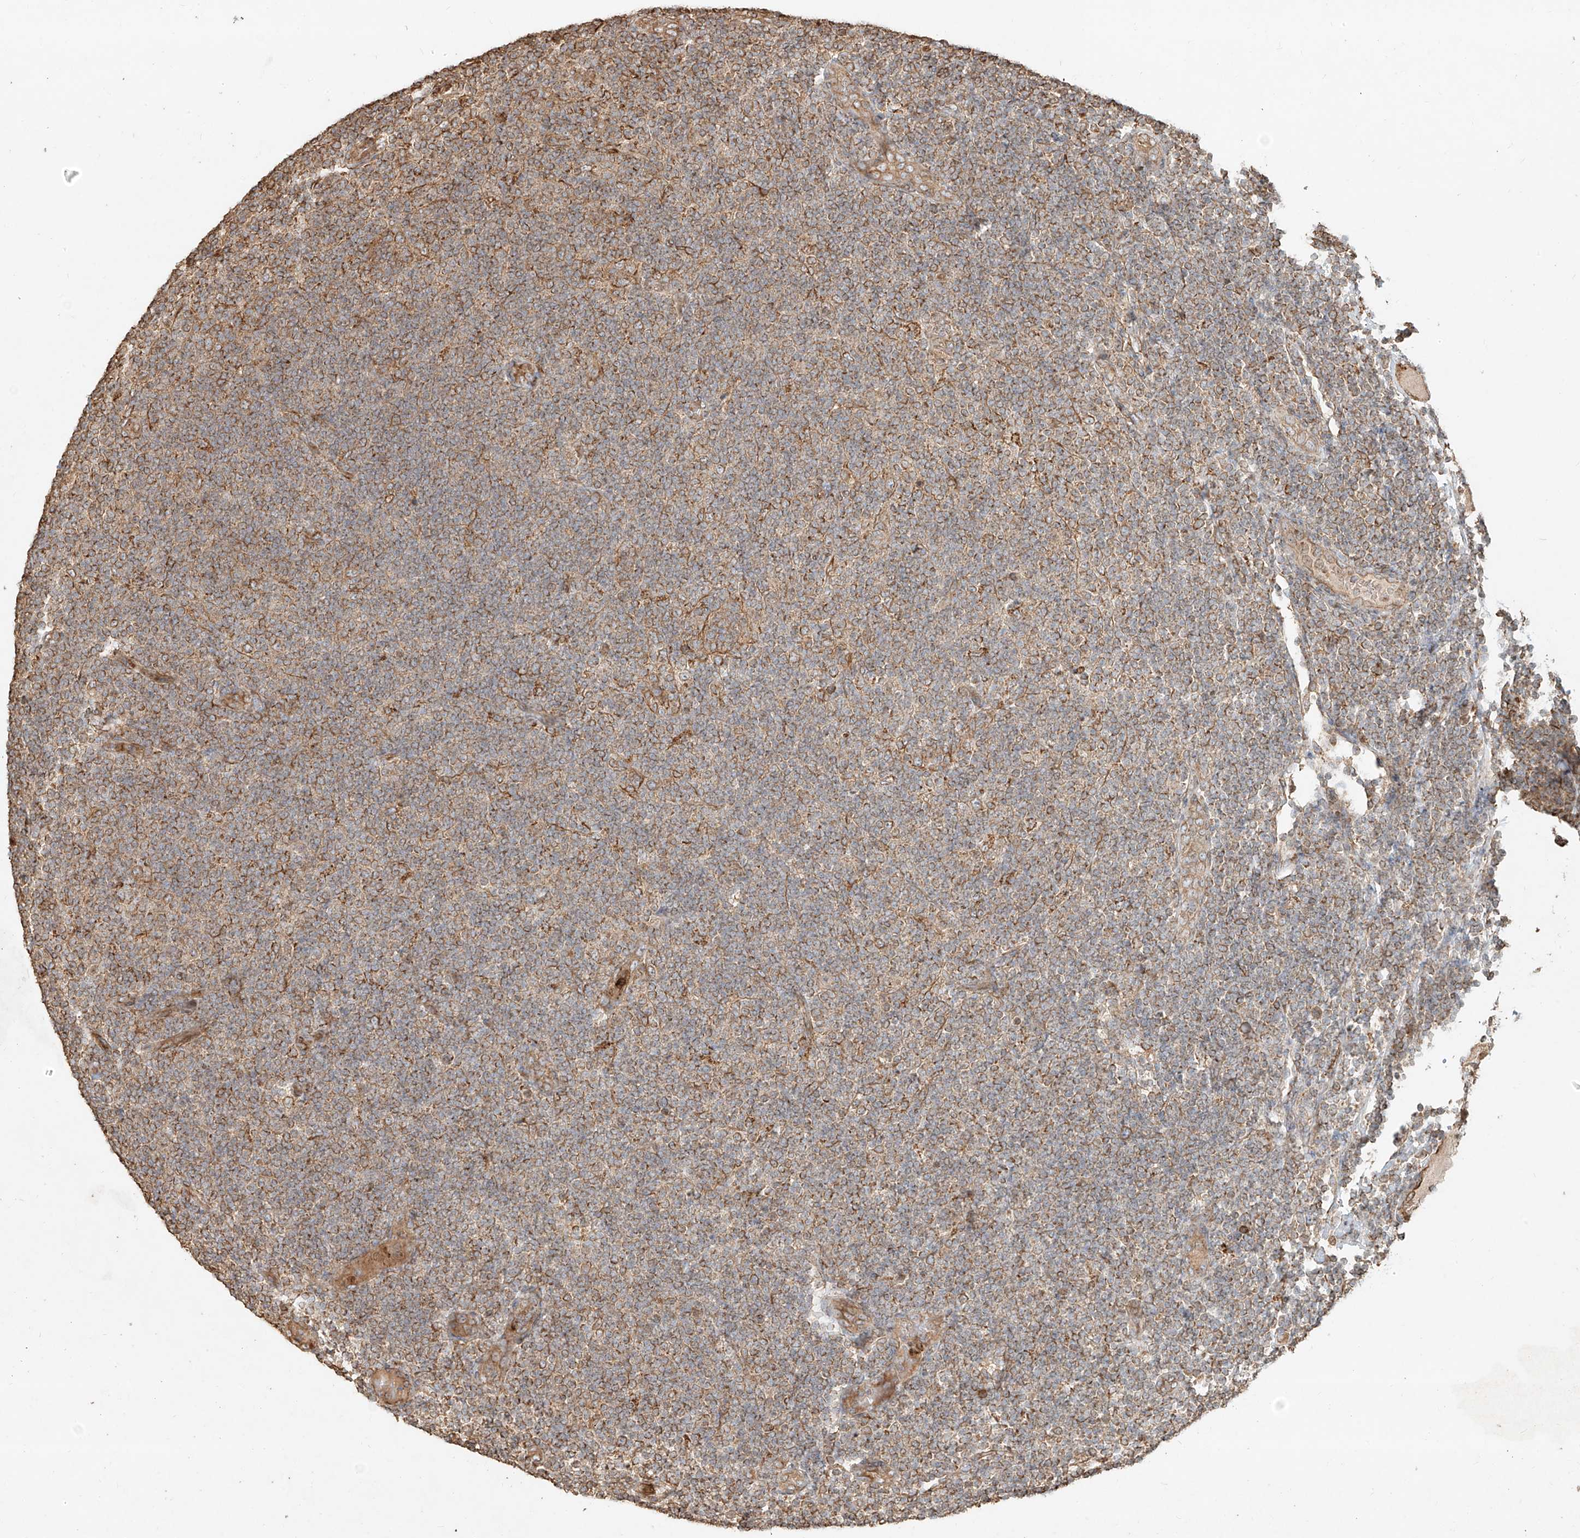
{"staining": {"intensity": "moderate", "quantity": ">75%", "location": "cytoplasmic/membranous"}, "tissue": "lymphoma", "cell_type": "Tumor cells", "image_type": "cancer", "snomed": [{"axis": "morphology", "description": "Malignant lymphoma, non-Hodgkin's type, Low grade"}, {"axis": "topography", "description": "Lymph node"}], "caption": "Immunohistochemical staining of lymphoma displays medium levels of moderate cytoplasmic/membranous protein positivity in approximately >75% of tumor cells. The staining was performed using DAB (3,3'-diaminobenzidine) to visualize the protein expression in brown, while the nuclei were stained in blue with hematoxylin (Magnification: 20x).", "gene": "EFNB1", "patient": {"sex": "male", "age": 83}}